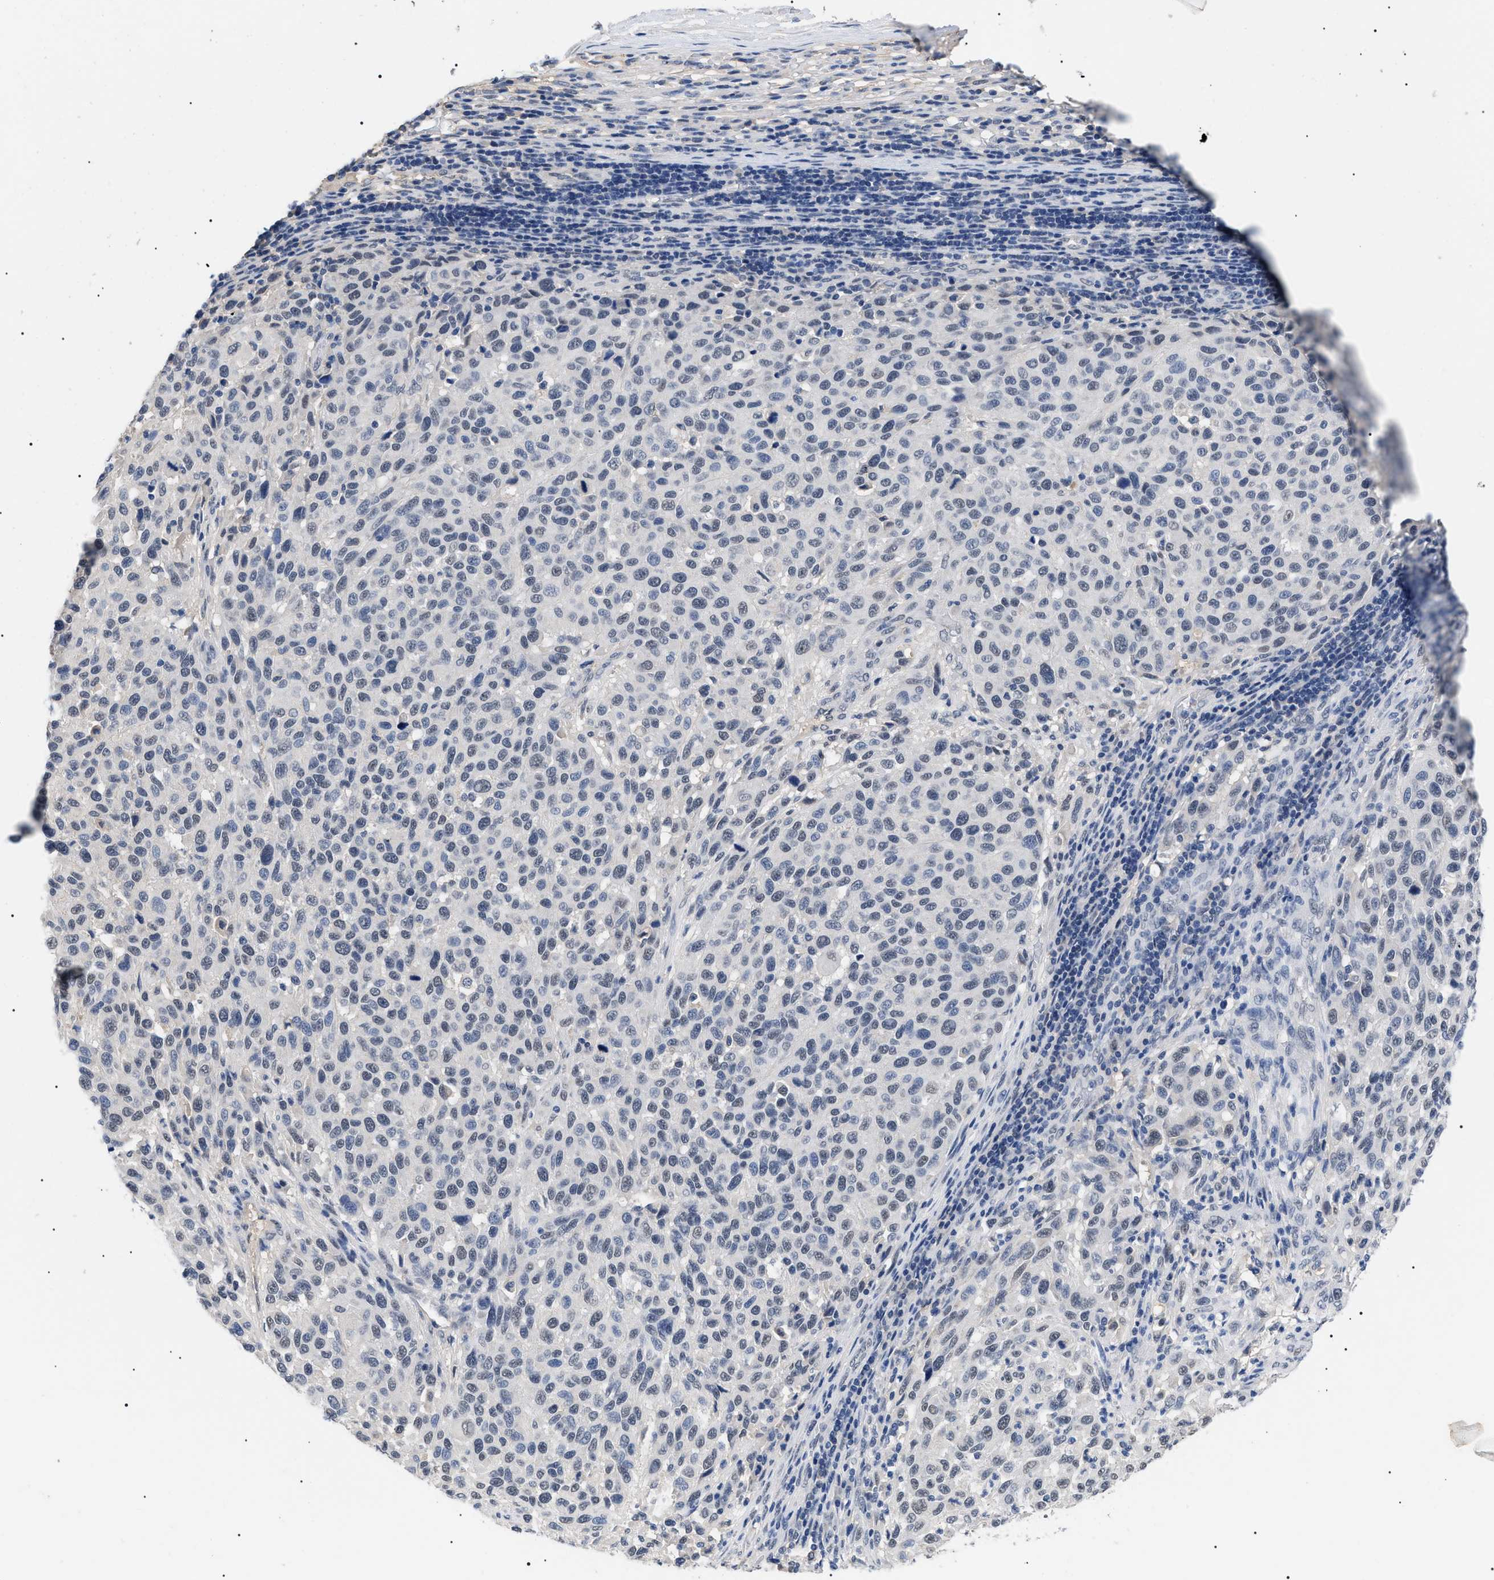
{"staining": {"intensity": "negative", "quantity": "none", "location": "none"}, "tissue": "melanoma", "cell_type": "Tumor cells", "image_type": "cancer", "snomed": [{"axis": "morphology", "description": "Malignant melanoma, Metastatic site"}, {"axis": "topography", "description": "Lymph node"}], "caption": "High power microscopy histopathology image of an immunohistochemistry image of malignant melanoma (metastatic site), revealing no significant staining in tumor cells.", "gene": "PRRT2", "patient": {"sex": "male", "age": 61}}